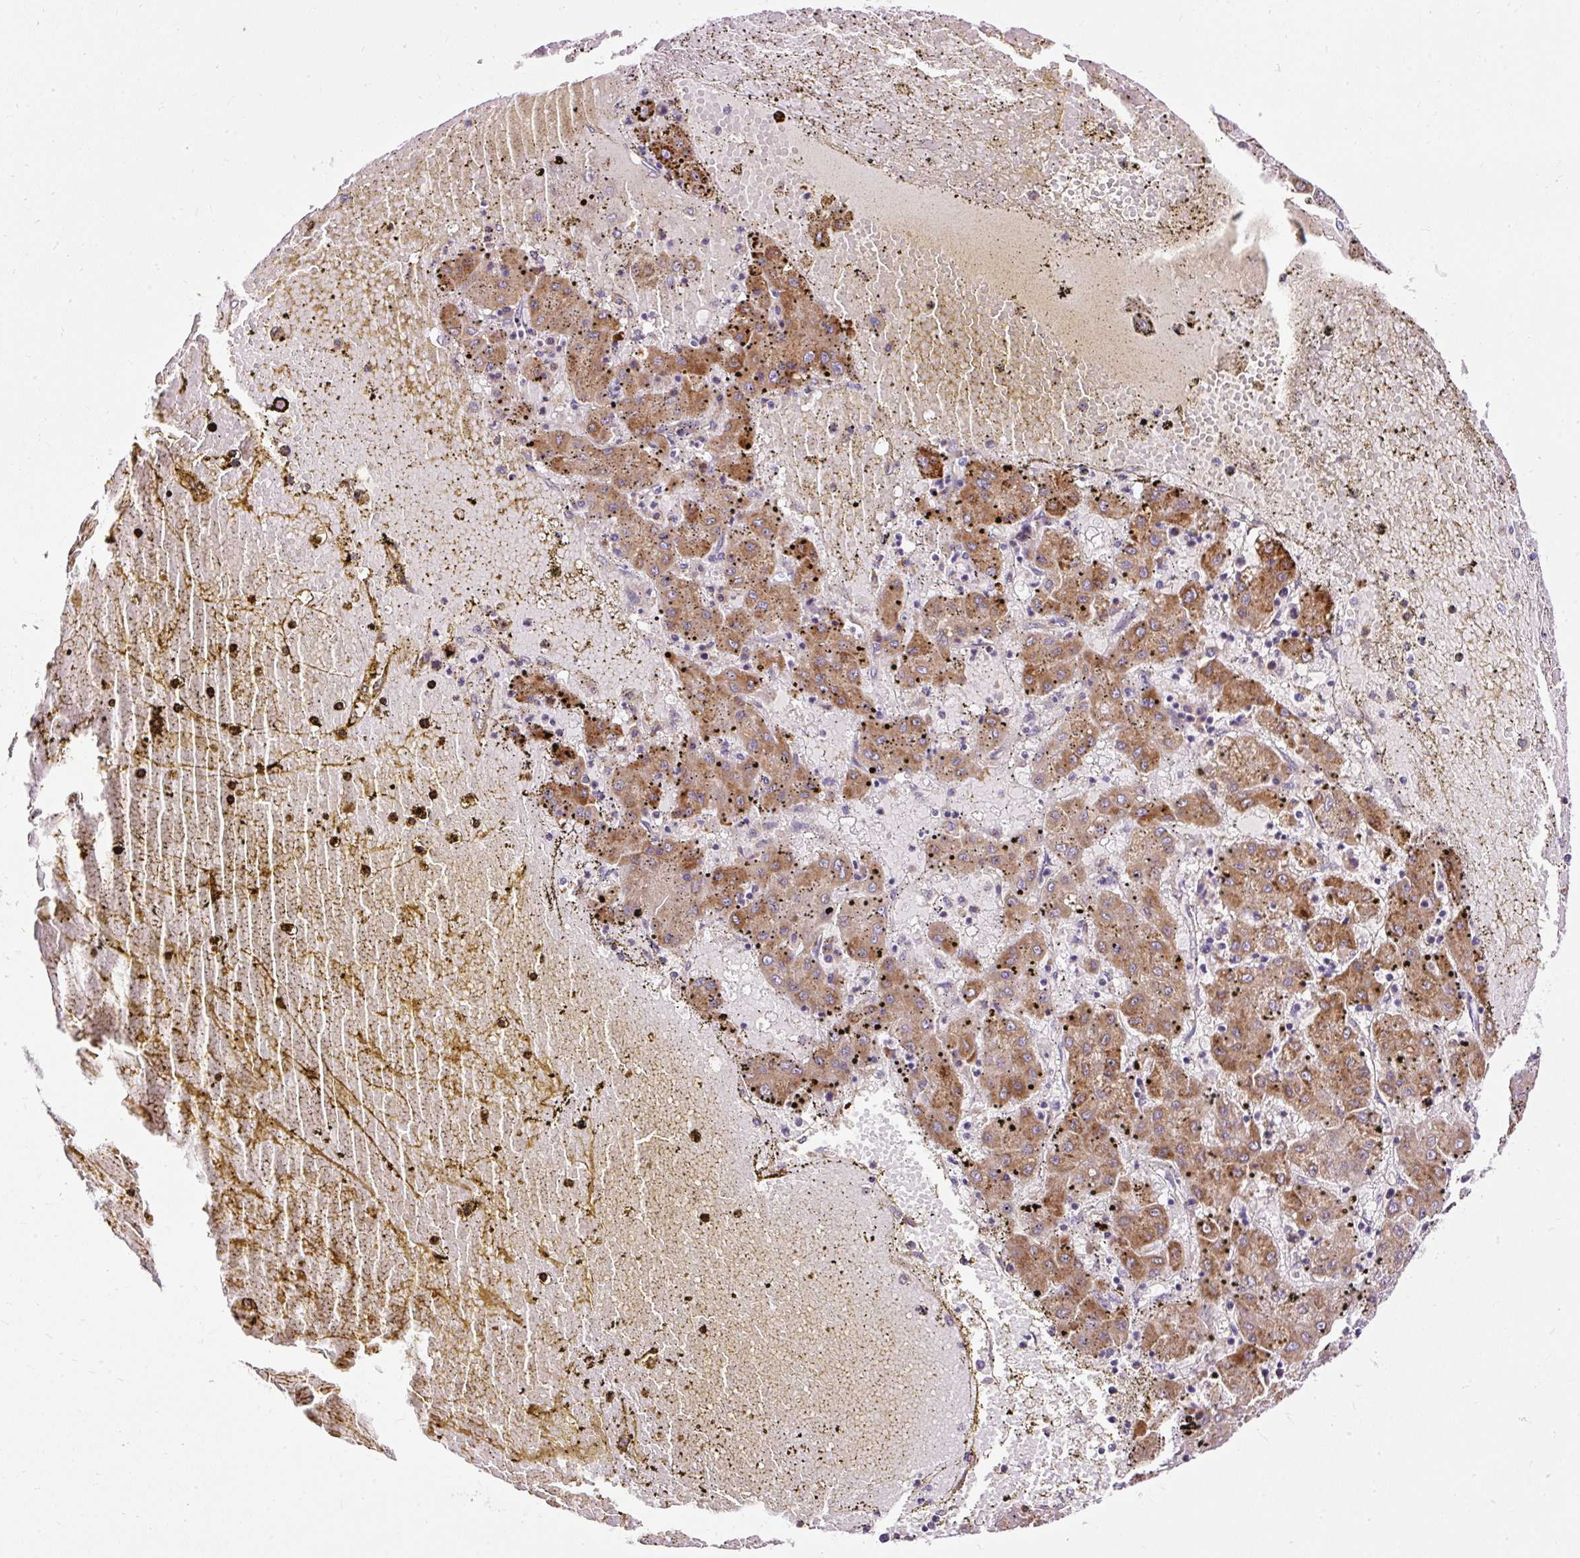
{"staining": {"intensity": "moderate", "quantity": "25%-75%", "location": "cytoplasmic/membranous"}, "tissue": "liver cancer", "cell_type": "Tumor cells", "image_type": "cancer", "snomed": [{"axis": "morphology", "description": "Carcinoma, Hepatocellular, NOS"}, {"axis": "topography", "description": "Liver"}], "caption": "There is medium levels of moderate cytoplasmic/membranous positivity in tumor cells of liver cancer, as demonstrated by immunohistochemical staining (brown color).", "gene": "FMC1", "patient": {"sex": "male", "age": 72}}